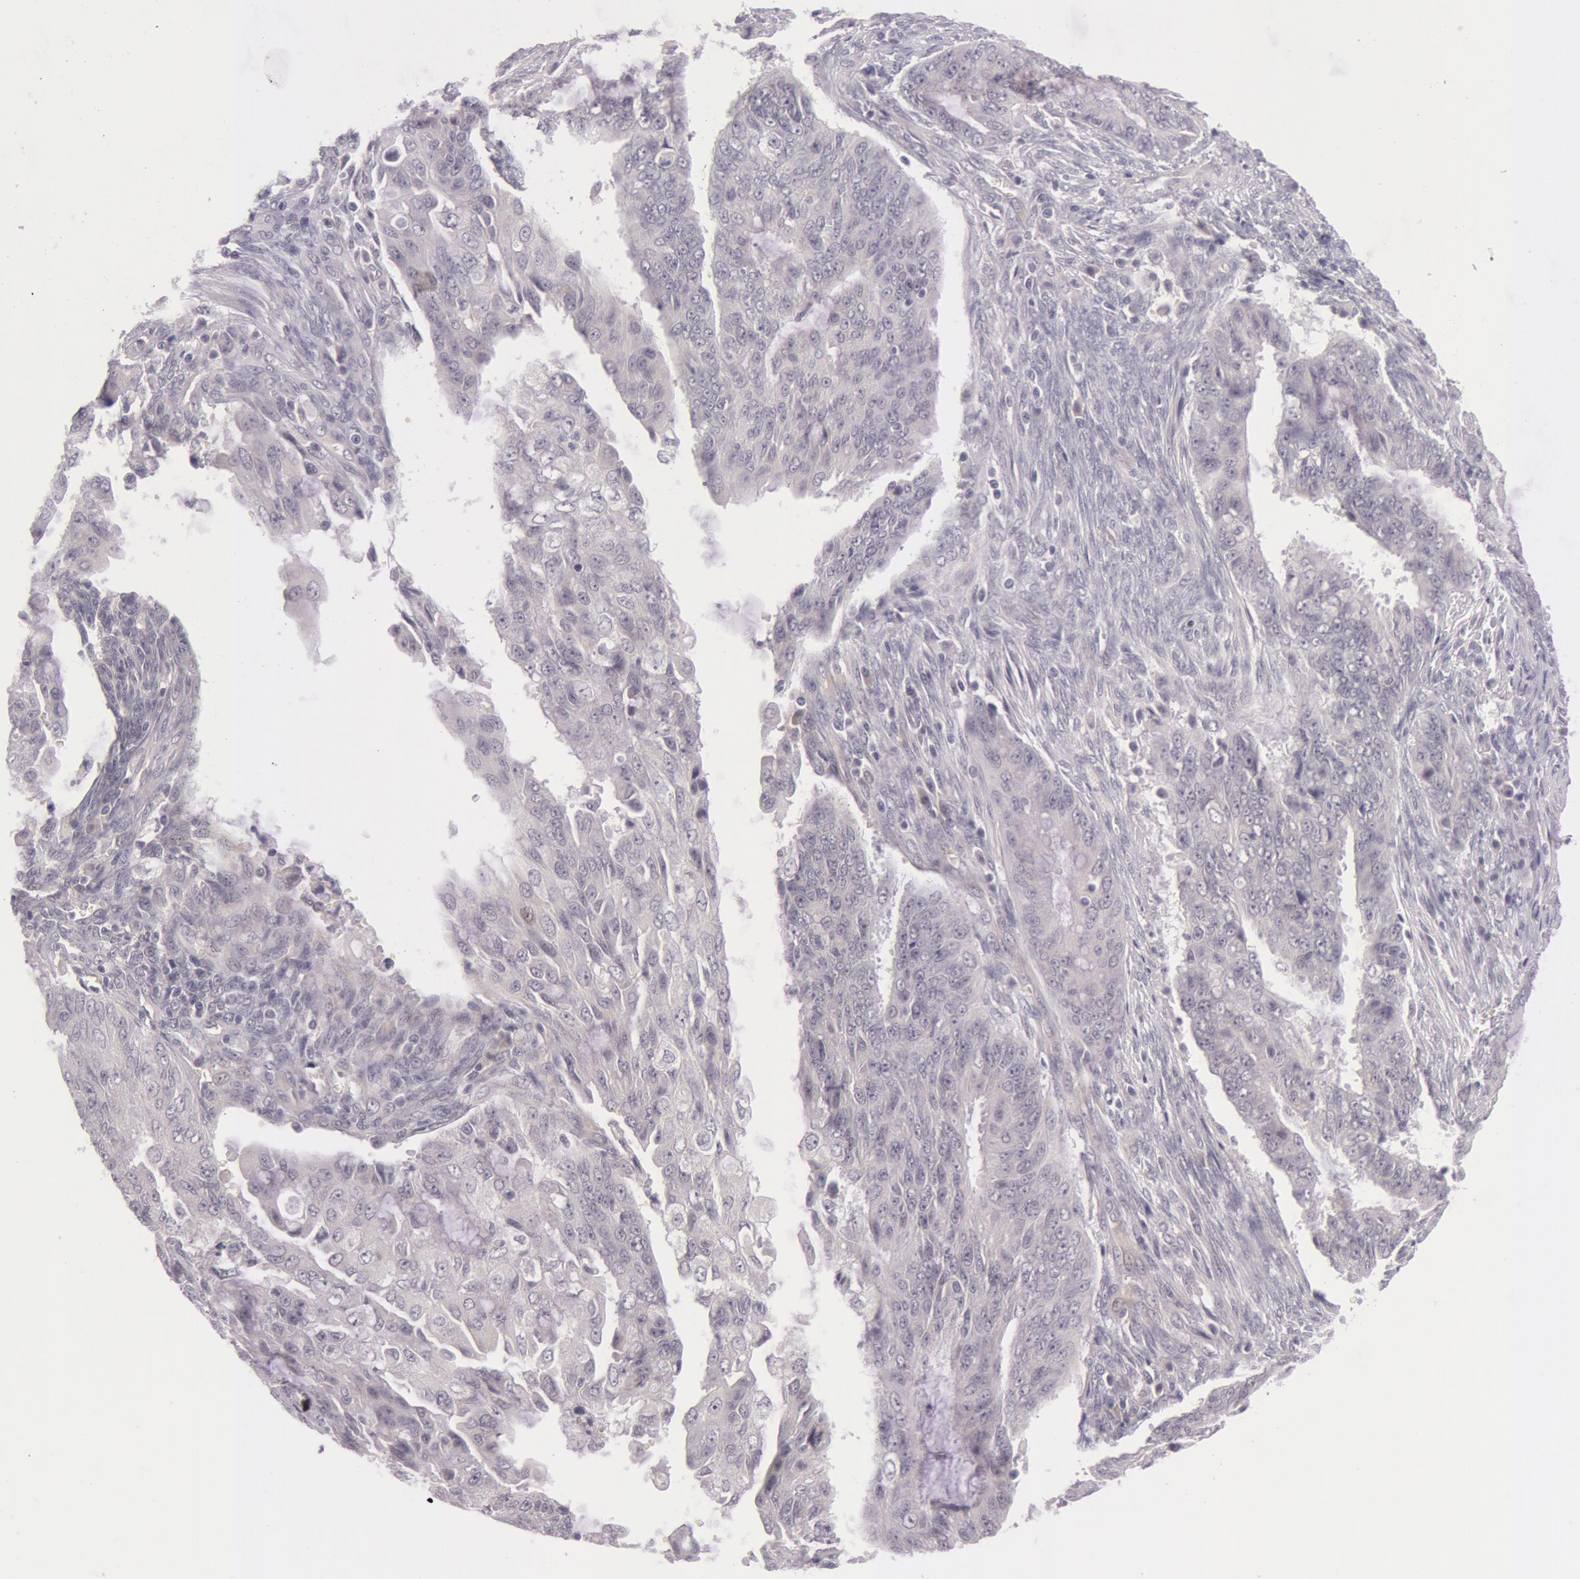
{"staining": {"intensity": "negative", "quantity": "none", "location": "none"}, "tissue": "endometrial cancer", "cell_type": "Tumor cells", "image_type": "cancer", "snomed": [{"axis": "morphology", "description": "Adenocarcinoma, NOS"}, {"axis": "topography", "description": "Endometrium"}], "caption": "Histopathology image shows no significant protein staining in tumor cells of endometrial cancer. Nuclei are stained in blue.", "gene": "RBMY1F", "patient": {"sex": "female", "age": 75}}